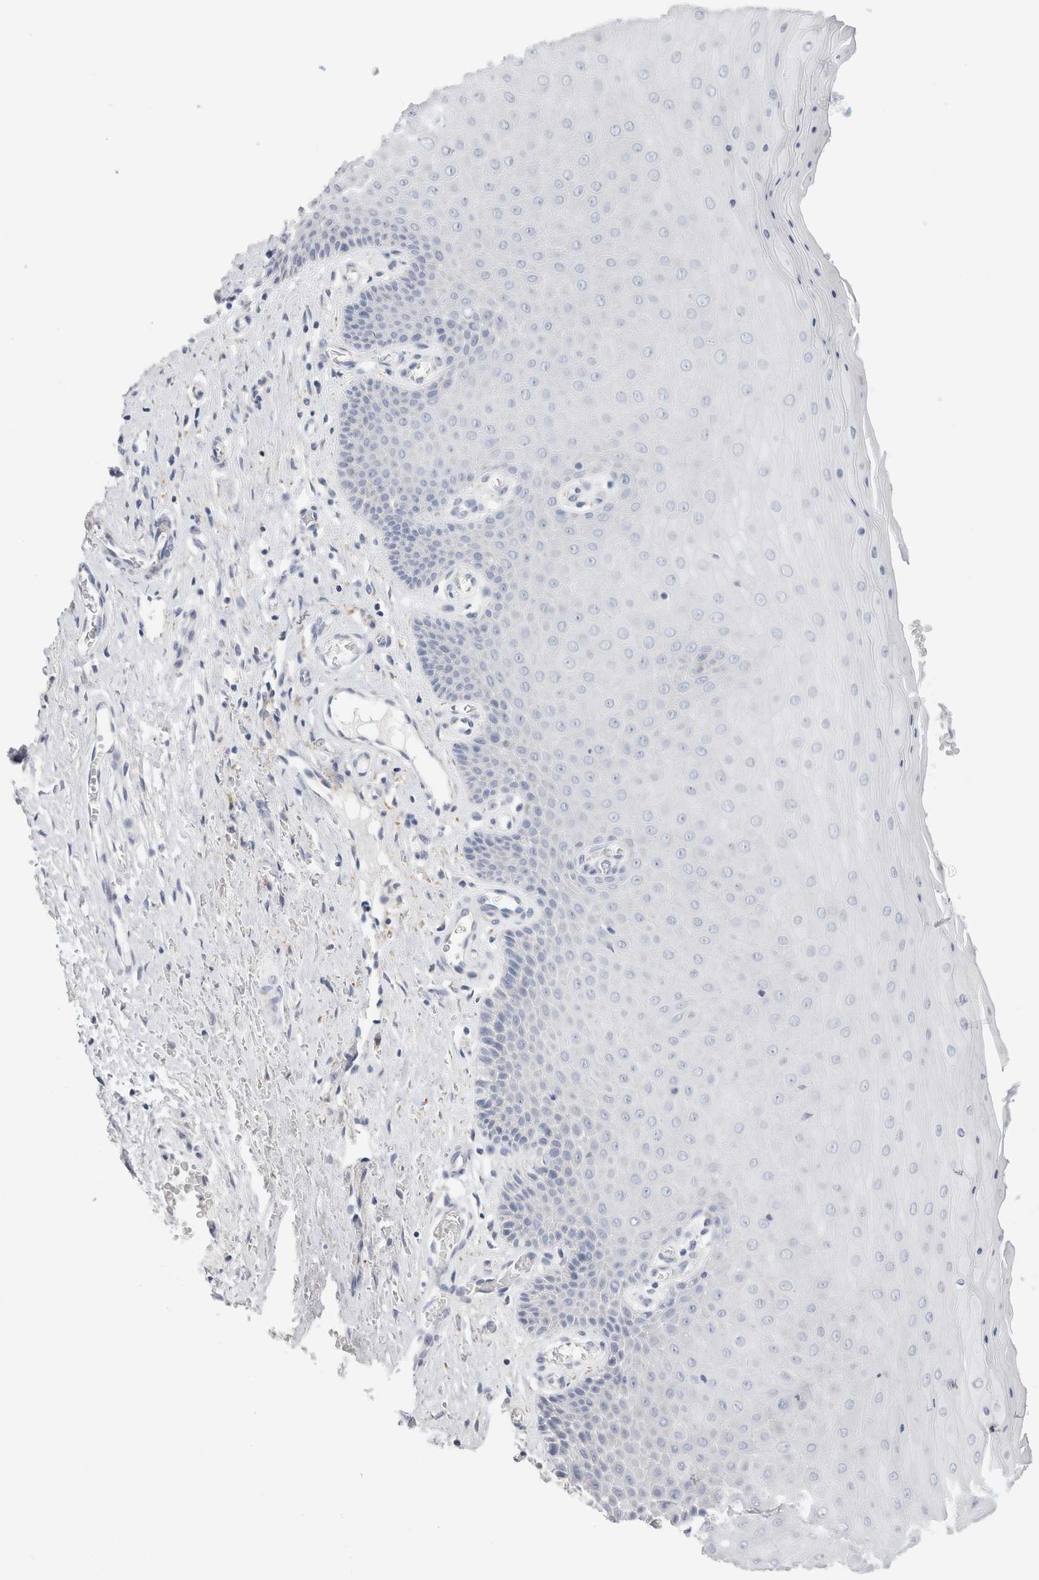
{"staining": {"intensity": "negative", "quantity": "none", "location": "none"}, "tissue": "cervix", "cell_type": "Glandular cells", "image_type": "normal", "snomed": [{"axis": "morphology", "description": "Normal tissue, NOS"}, {"axis": "topography", "description": "Cervix"}], "caption": "The histopathology image reveals no staining of glandular cells in benign cervix. (DAB (3,3'-diaminobenzidine) immunohistochemistry visualized using brightfield microscopy, high magnification).", "gene": "CSK", "patient": {"sex": "female", "age": 55}}